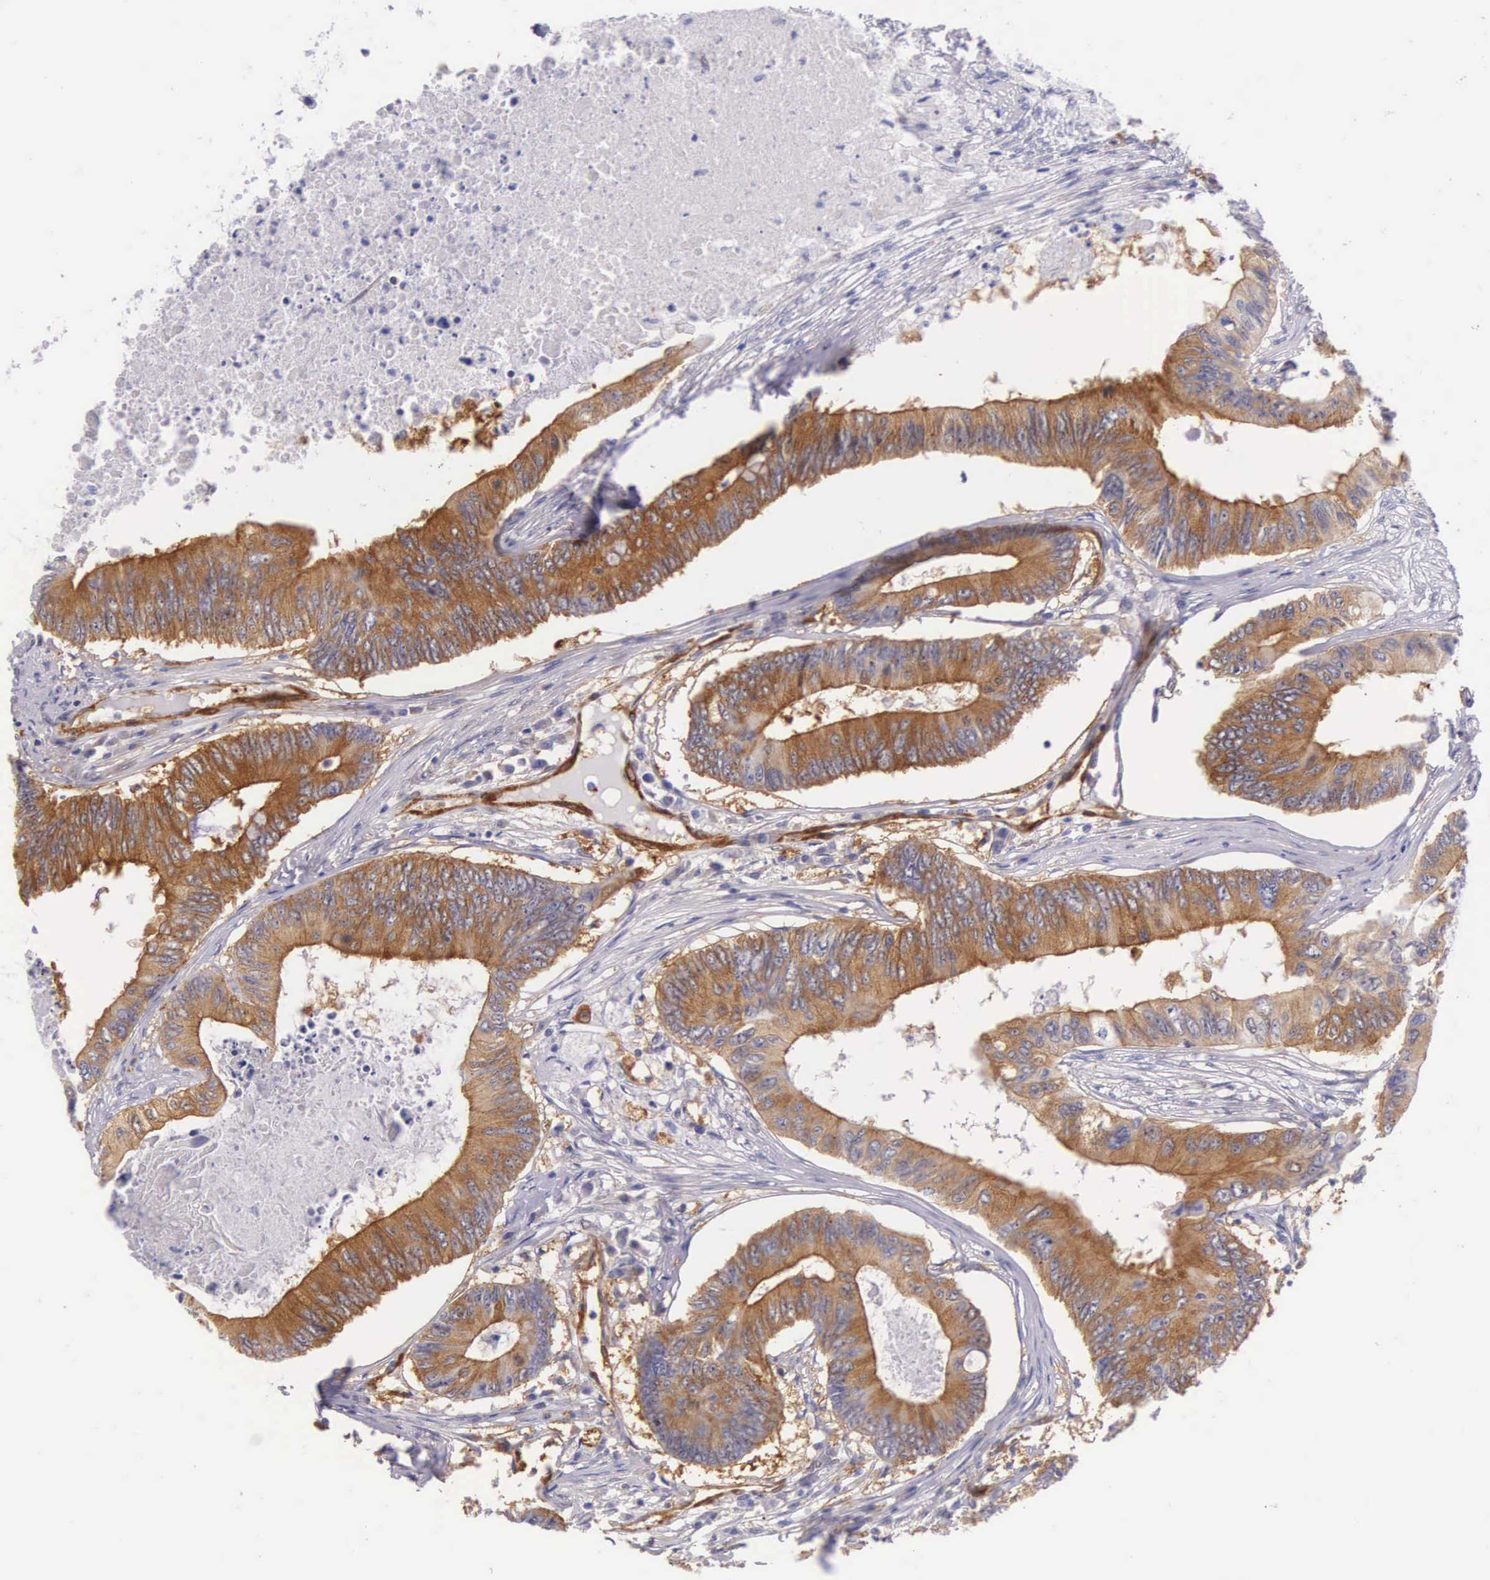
{"staining": {"intensity": "strong", "quantity": ">75%", "location": "cytoplasmic/membranous"}, "tissue": "colorectal cancer", "cell_type": "Tumor cells", "image_type": "cancer", "snomed": [{"axis": "morphology", "description": "Adenocarcinoma, NOS"}, {"axis": "topography", "description": "Colon"}], "caption": "Human colorectal adenocarcinoma stained with a protein marker demonstrates strong staining in tumor cells.", "gene": "BCAR1", "patient": {"sex": "male", "age": 65}}